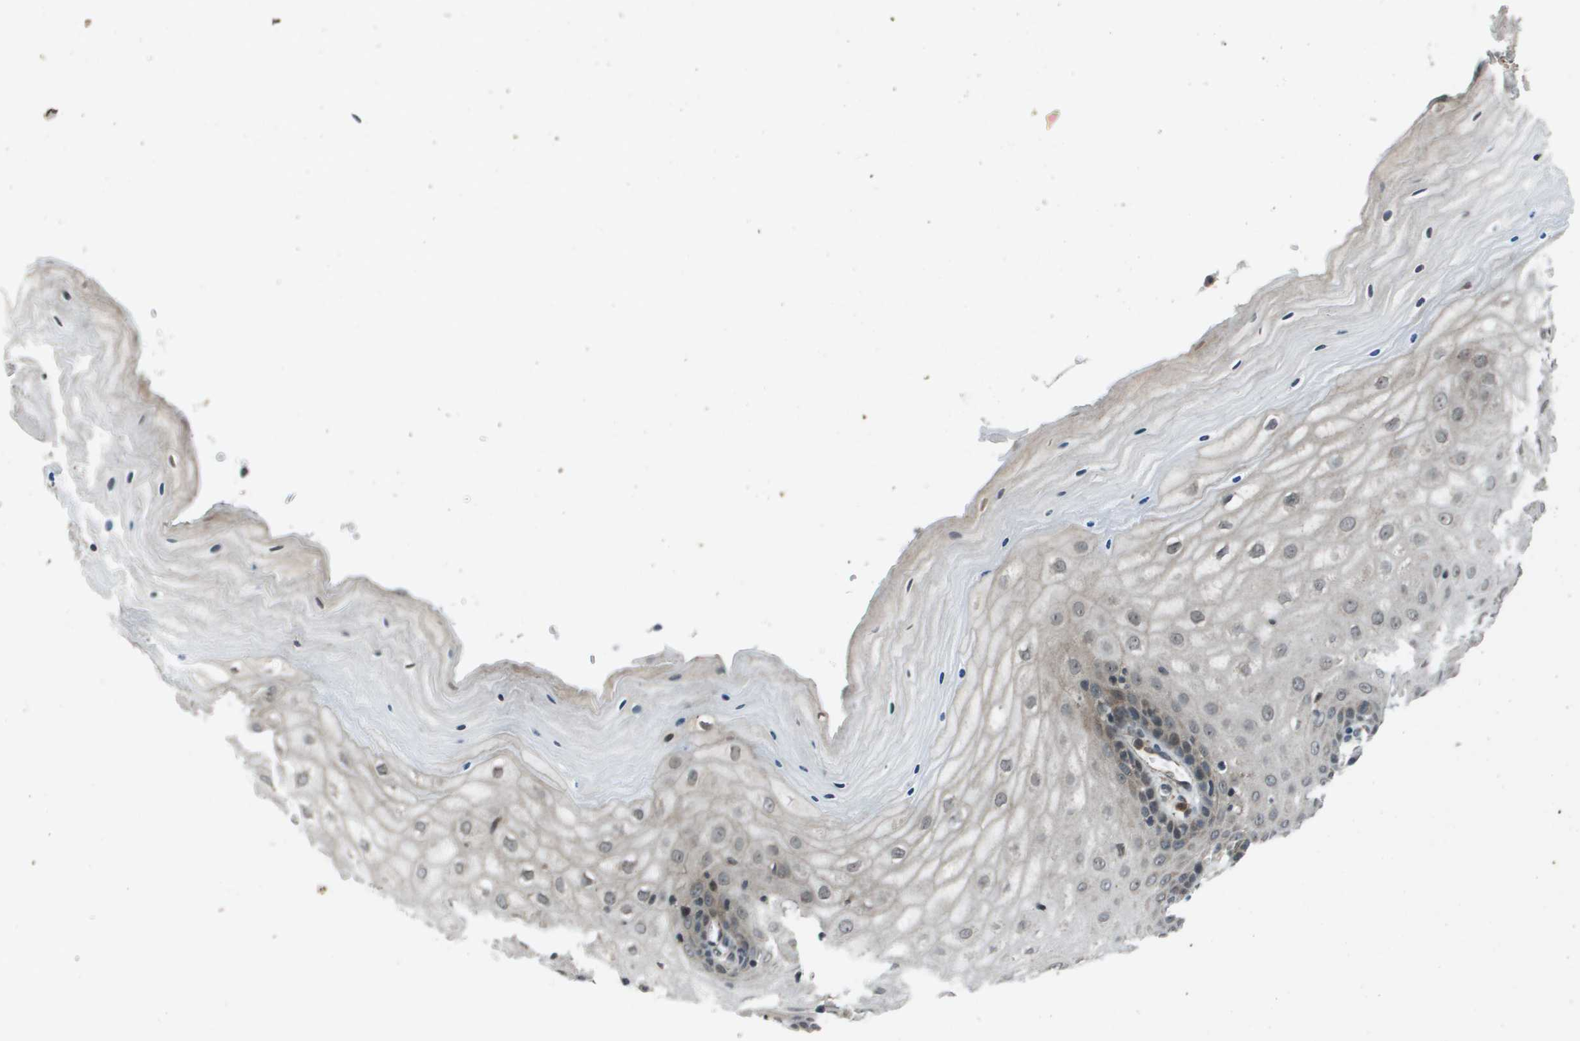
{"staining": {"intensity": "moderate", "quantity": "25%-75%", "location": "cytoplasmic/membranous"}, "tissue": "cervix", "cell_type": "Glandular cells", "image_type": "normal", "snomed": [{"axis": "morphology", "description": "Normal tissue, NOS"}, {"axis": "topography", "description": "Cervix"}], "caption": "Immunohistochemistry (DAB (3,3'-diaminobenzidine)) staining of benign human cervix exhibits moderate cytoplasmic/membranous protein staining in about 25%-75% of glandular cells.", "gene": "PPFIA1", "patient": {"sex": "female", "age": 55}}